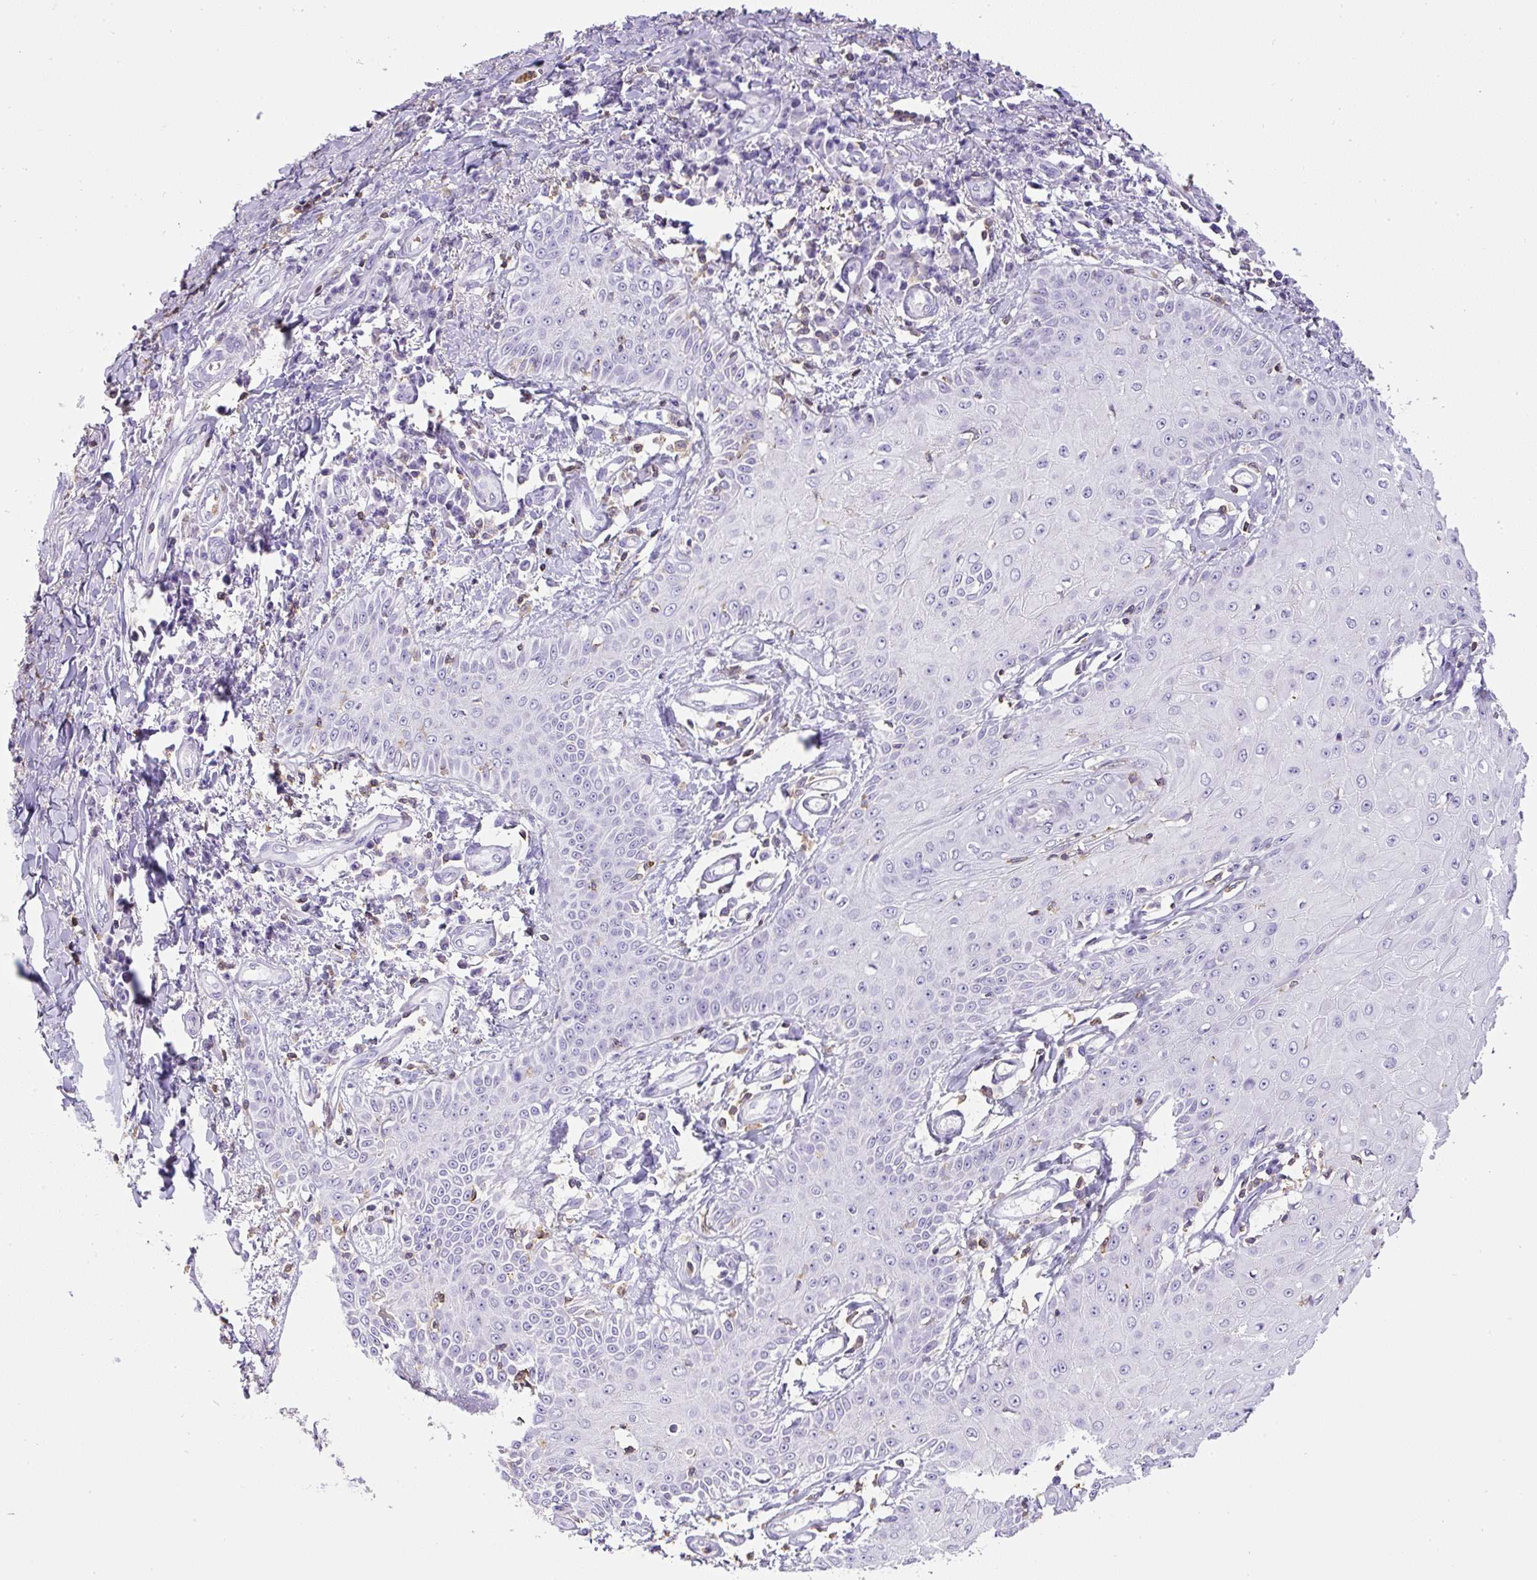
{"staining": {"intensity": "negative", "quantity": "none", "location": "none"}, "tissue": "skin cancer", "cell_type": "Tumor cells", "image_type": "cancer", "snomed": [{"axis": "morphology", "description": "Squamous cell carcinoma, NOS"}, {"axis": "topography", "description": "Skin"}], "caption": "IHC photomicrograph of skin cancer stained for a protein (brown), which displays no positivity in tumor cells. (Stains: DAB (3,3'-diaminobenzidine) immunohistochemistry (IHC) with hematoxylin counter stain, Microscopy: brightfield microscopy at high magnification).", "gene": "FAM228B", "patient": {"sex": "male", "age": 70}}